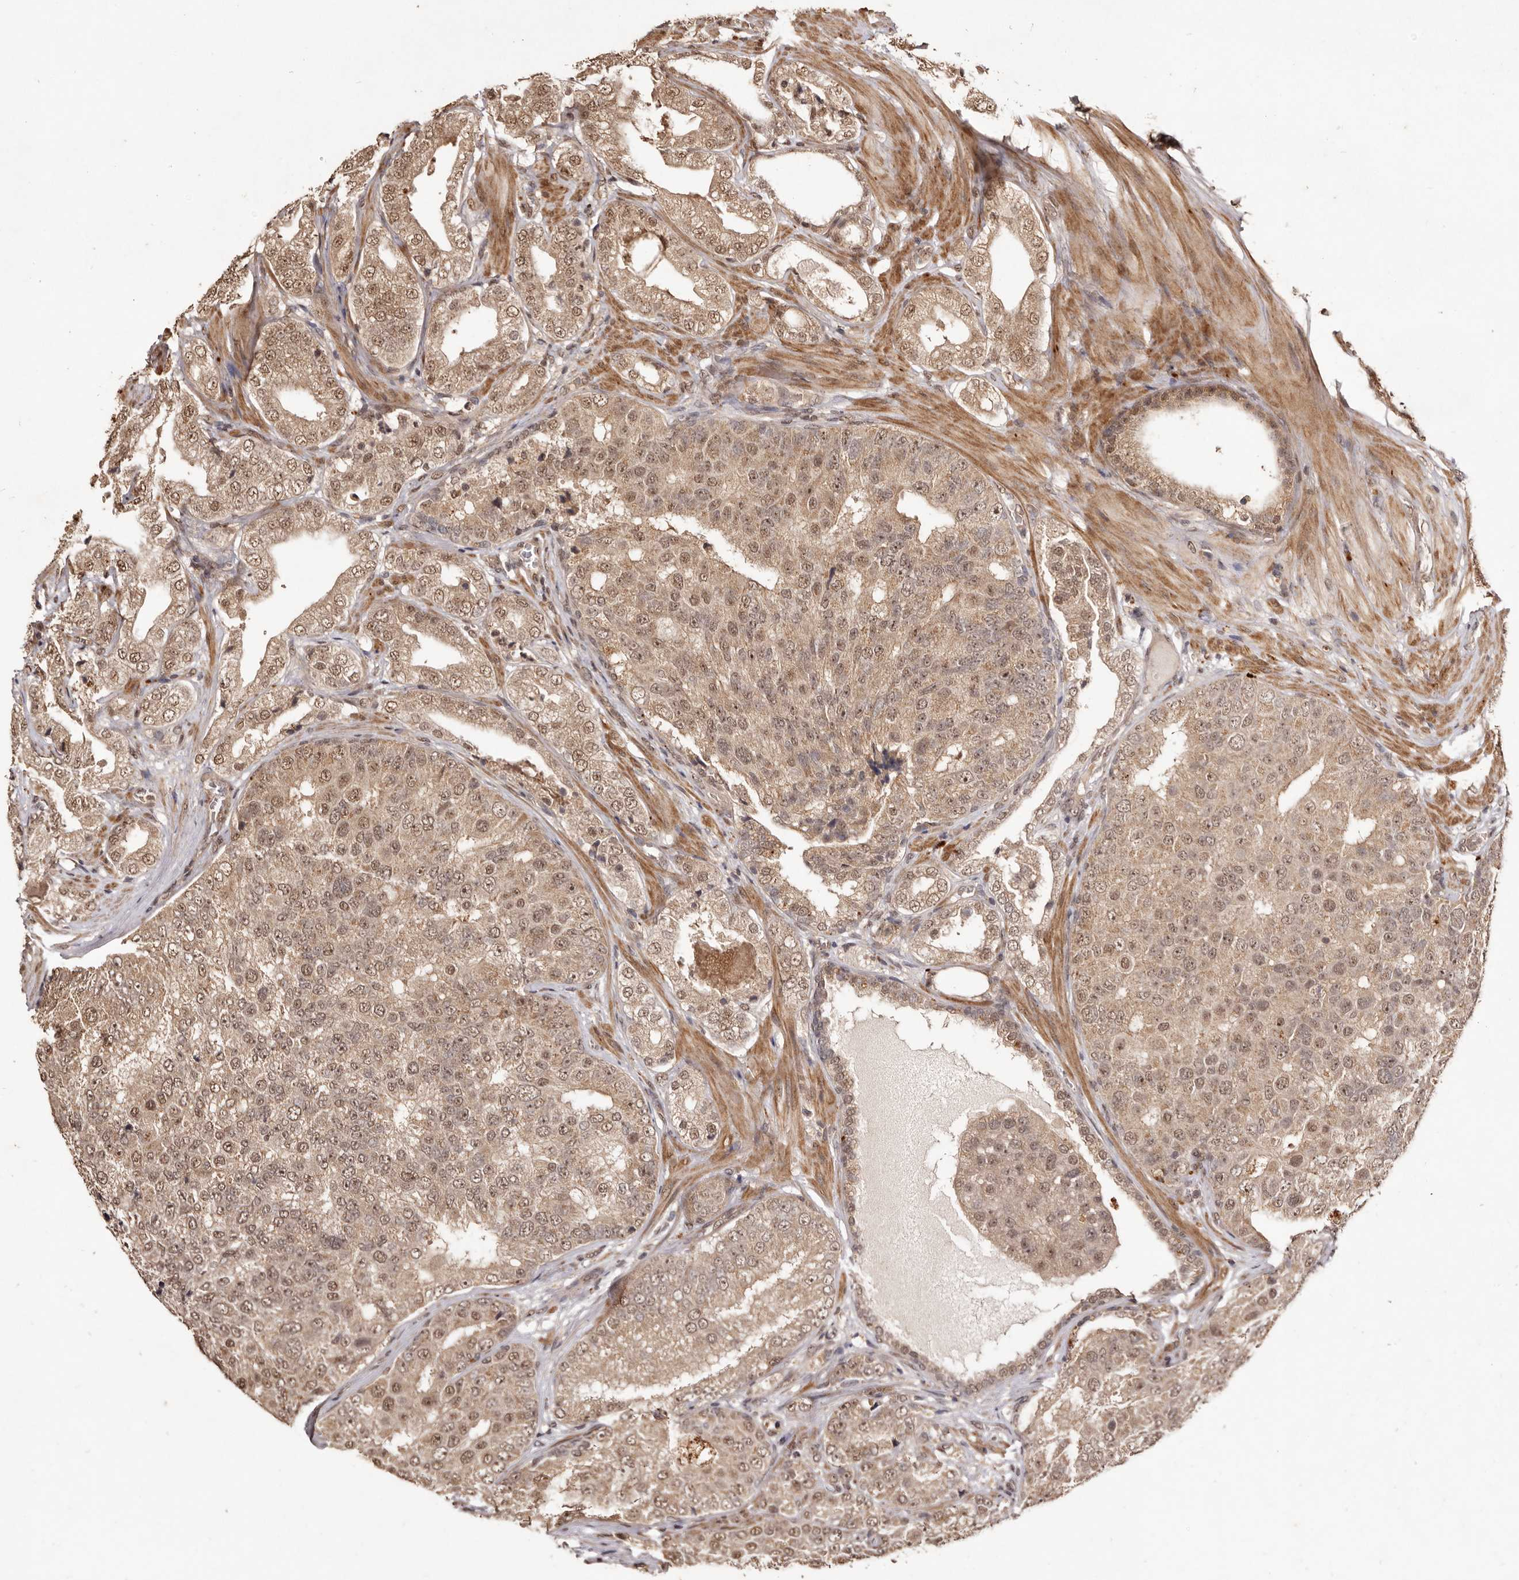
{"staining": {"intensity": "moderate", "quantity": ">75%", "location": "cytoplasmic/membranous,nuclear"}, "tissue": "prostate cancer", "cell_type": "Tumor cells", "image_type": "cancer", "snomed": [{"axis": "morphology", "description": "Adenocarcinoma, High grade"}, {"axis": "topography", "description": "Prostate"}], "caption": "Immunohistochemistry (DAB (3,3'-diaminobenzidine)) staining of human prostate cancer demonstrates moderate cytoplasmic/membranous and nuclear protein positivity in about >75% of tumor cells.", "gene": "NOTCH1", "patient": {"sex": "male", "age": 58}}